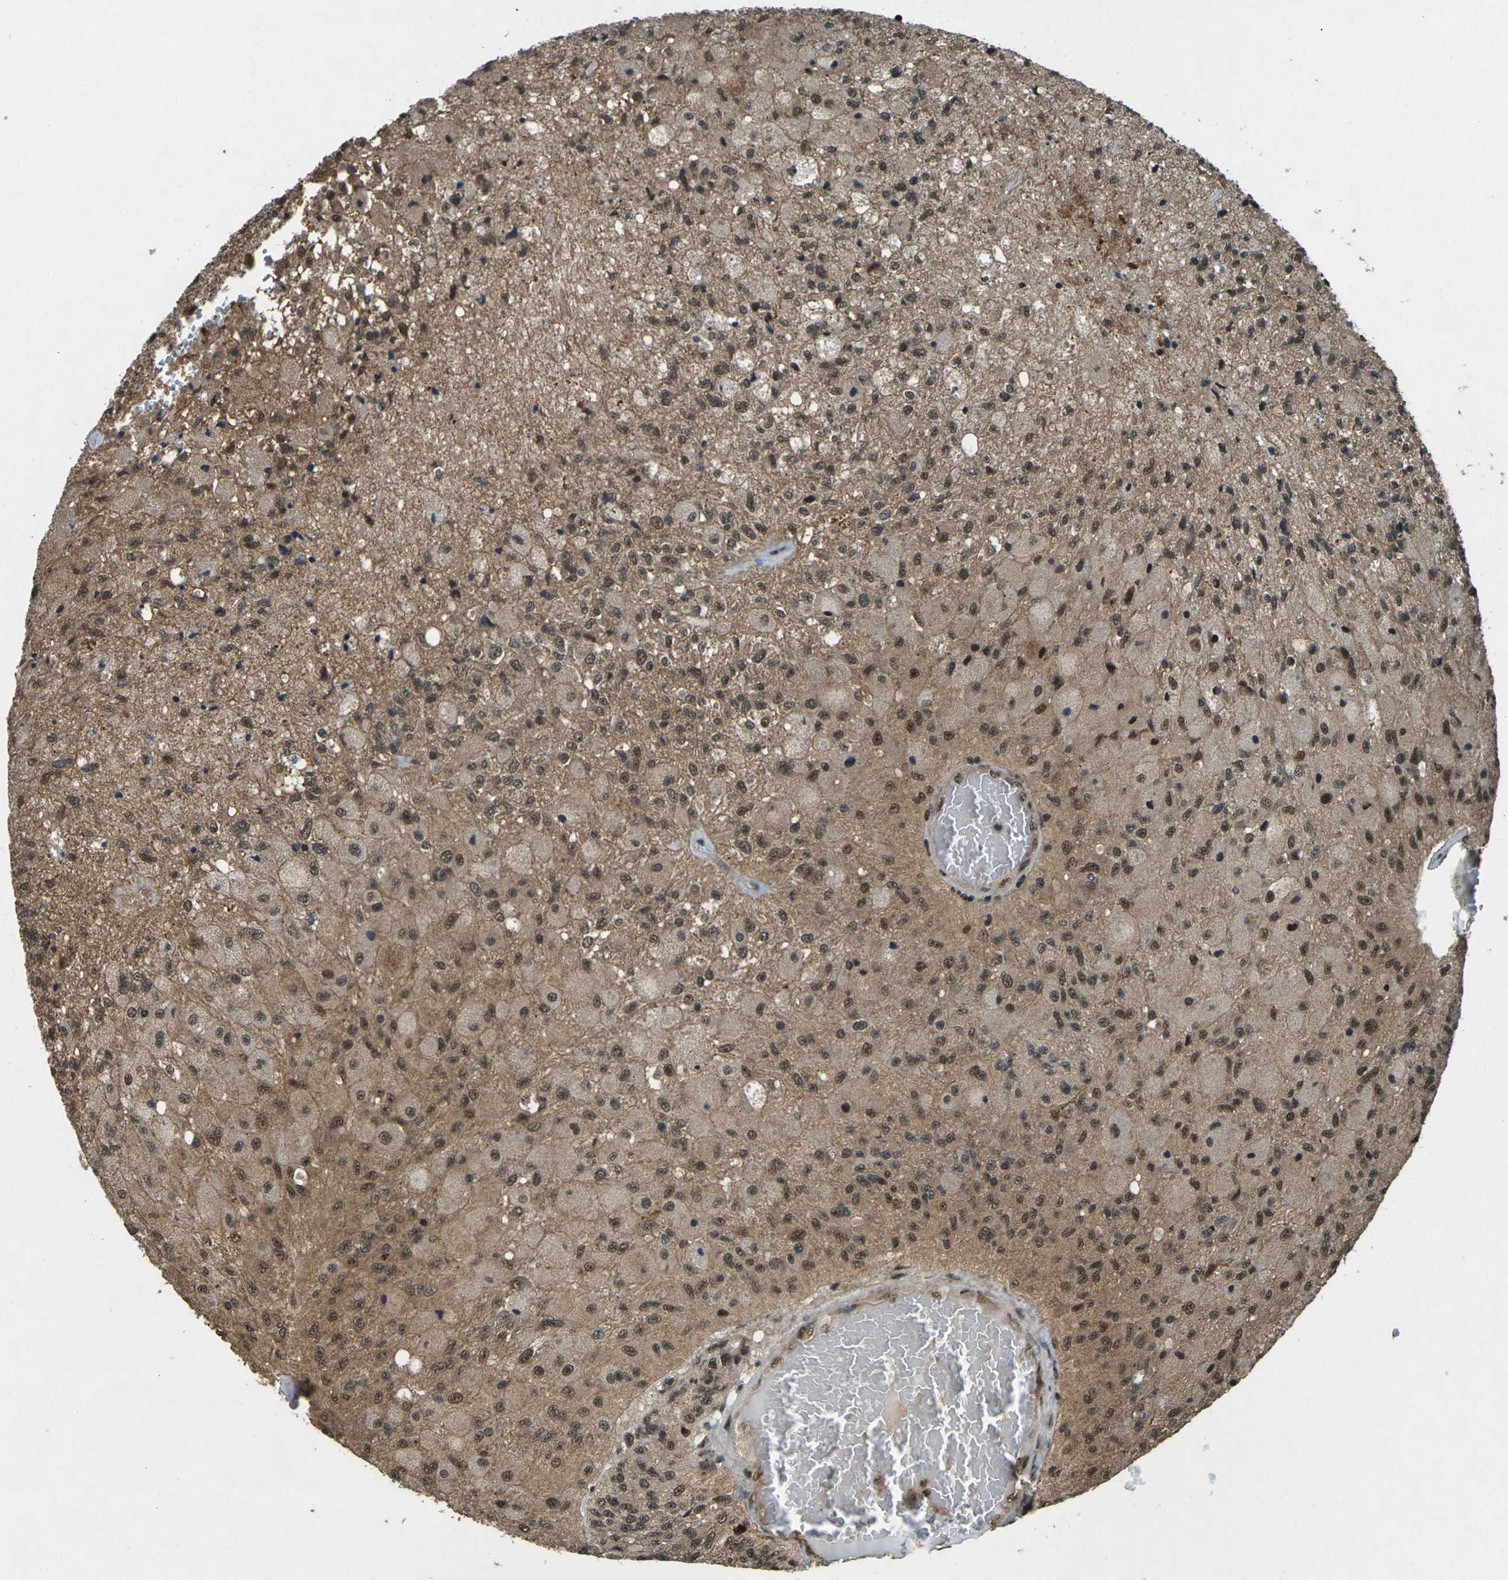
{"staining": {"intensity": "moderate", "quantity": "25%-75%", "location": "nuclear"}, "tissue": "glioma", "cell_type": "Tumor cells", "image_type": "cancer", "snomed": [{"axis": "morphology", "description": "Normal tissue, NOS"}, {"axis": "morphology", "description": "Glioma, malignant, High grade"}, {"axis": "topography", "description": "Cerebral cortex"}], "caption": "Immunohistochemistry photomicrograph of neoplastic tissue: high-grade glioma (malignant) stained using IHC demonstrates medium levels of moderate protein expression localized specifically in the nuclear of tumor cells, appearing as a nuclear brown color.", "gene": "NR4A2", "patient": {"sex": "male", "age": 77}}